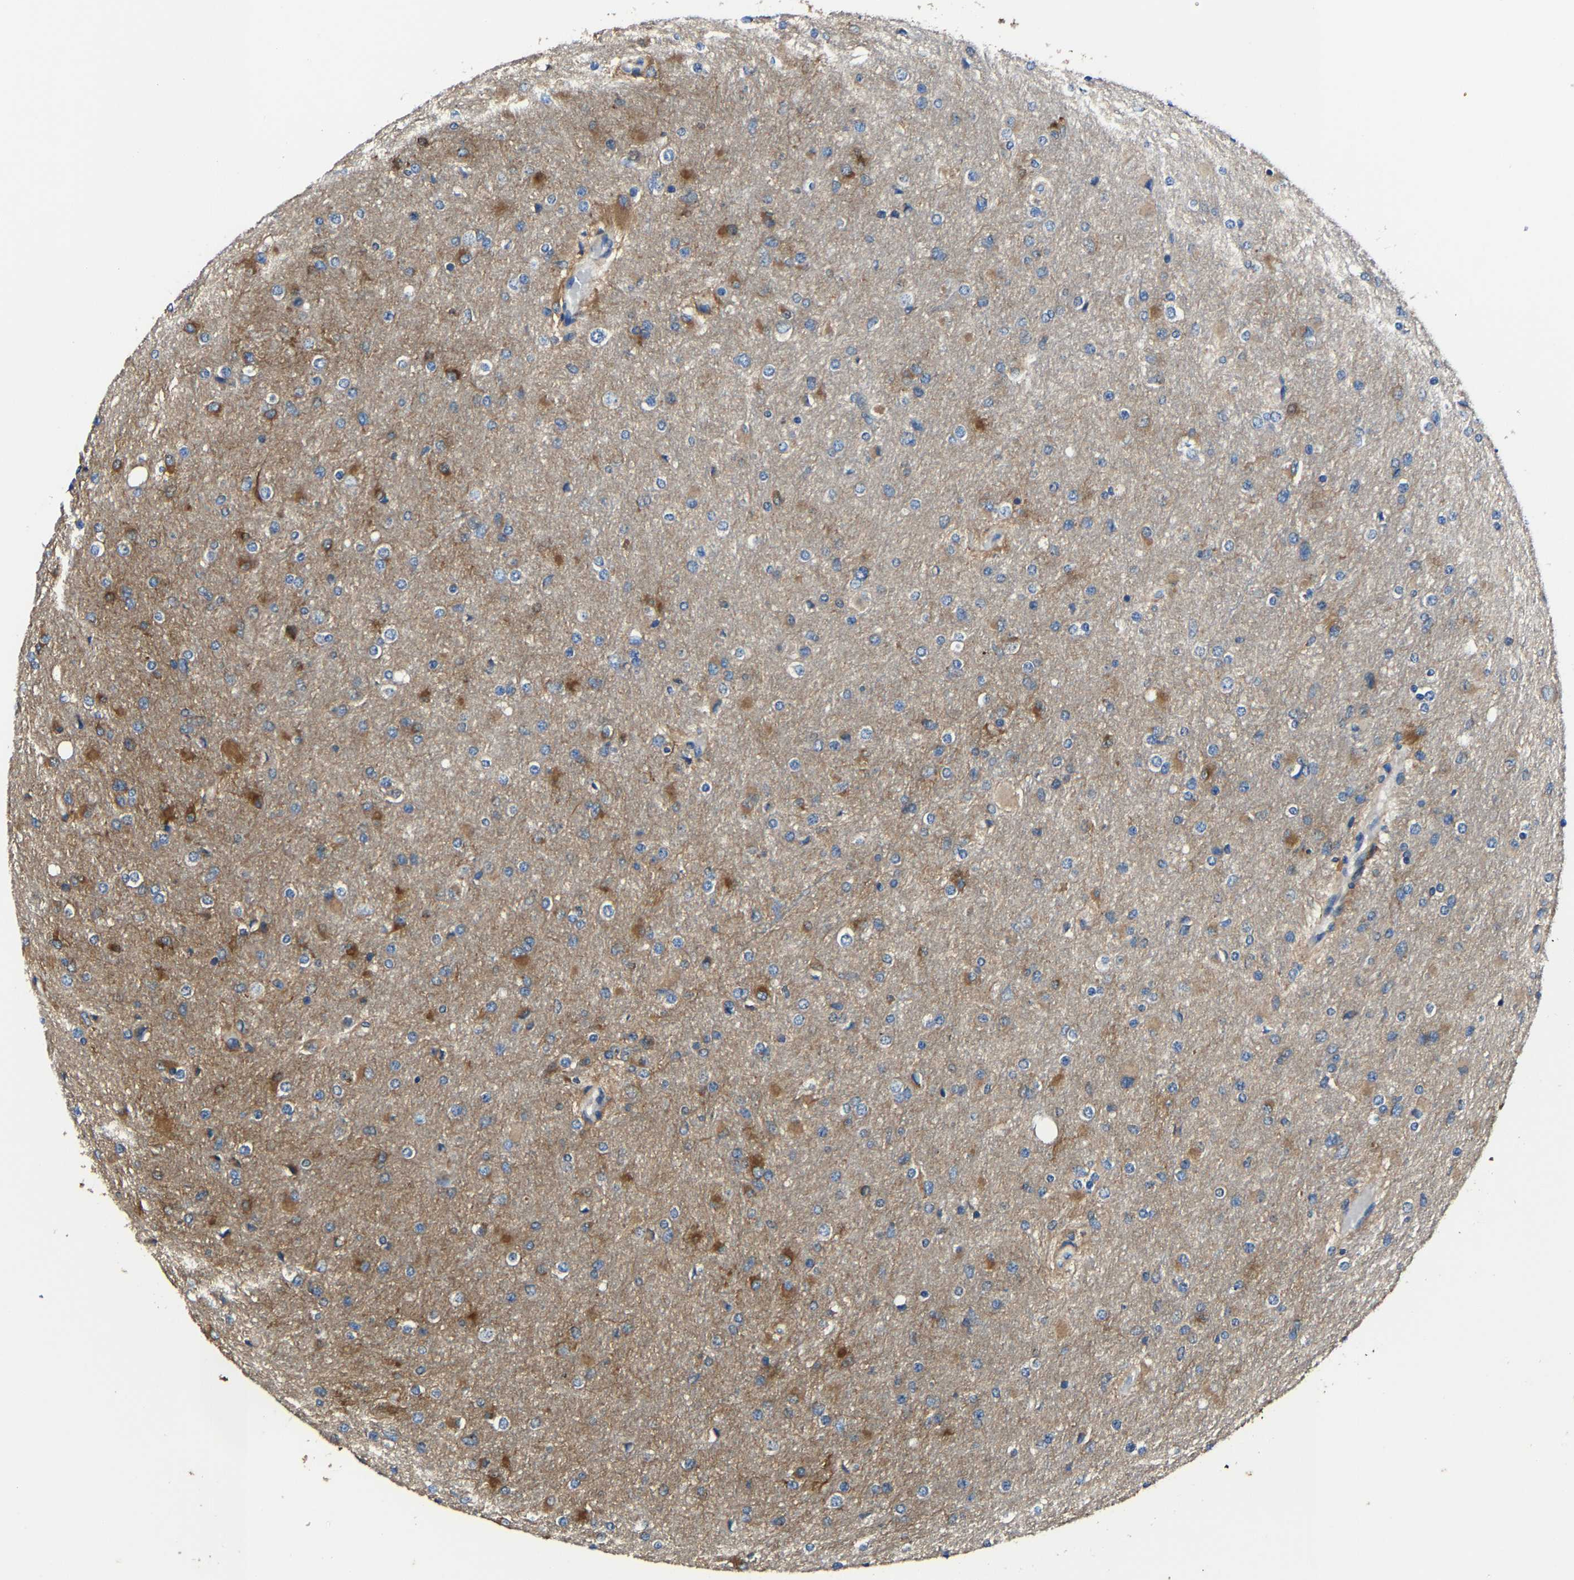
{"staining": {"intensity": "moderate", "quantity": "<25%", "location": "cytoplasmic/membranous"}, "tissue": "glioma", "cell_type": "Tumor cells", "image_type": "cancer", "snomed": [{"axis": "morphology", "description": "Glioma, malignant, High grade"}, {"axis": "topography", "description": "Cerebral cortex"}], "caption": "A histopathology image of glioma stained for a protein demonstrates moderate cytoplasmic/membranous brown staining in tumor cells. (DAB (3,3'-diaminobenzidine) IHC, brown staining for protein, blue staining for nuclei).", "gene": "KIAA1958", "patient": {"sex": "female", "age": 36}}